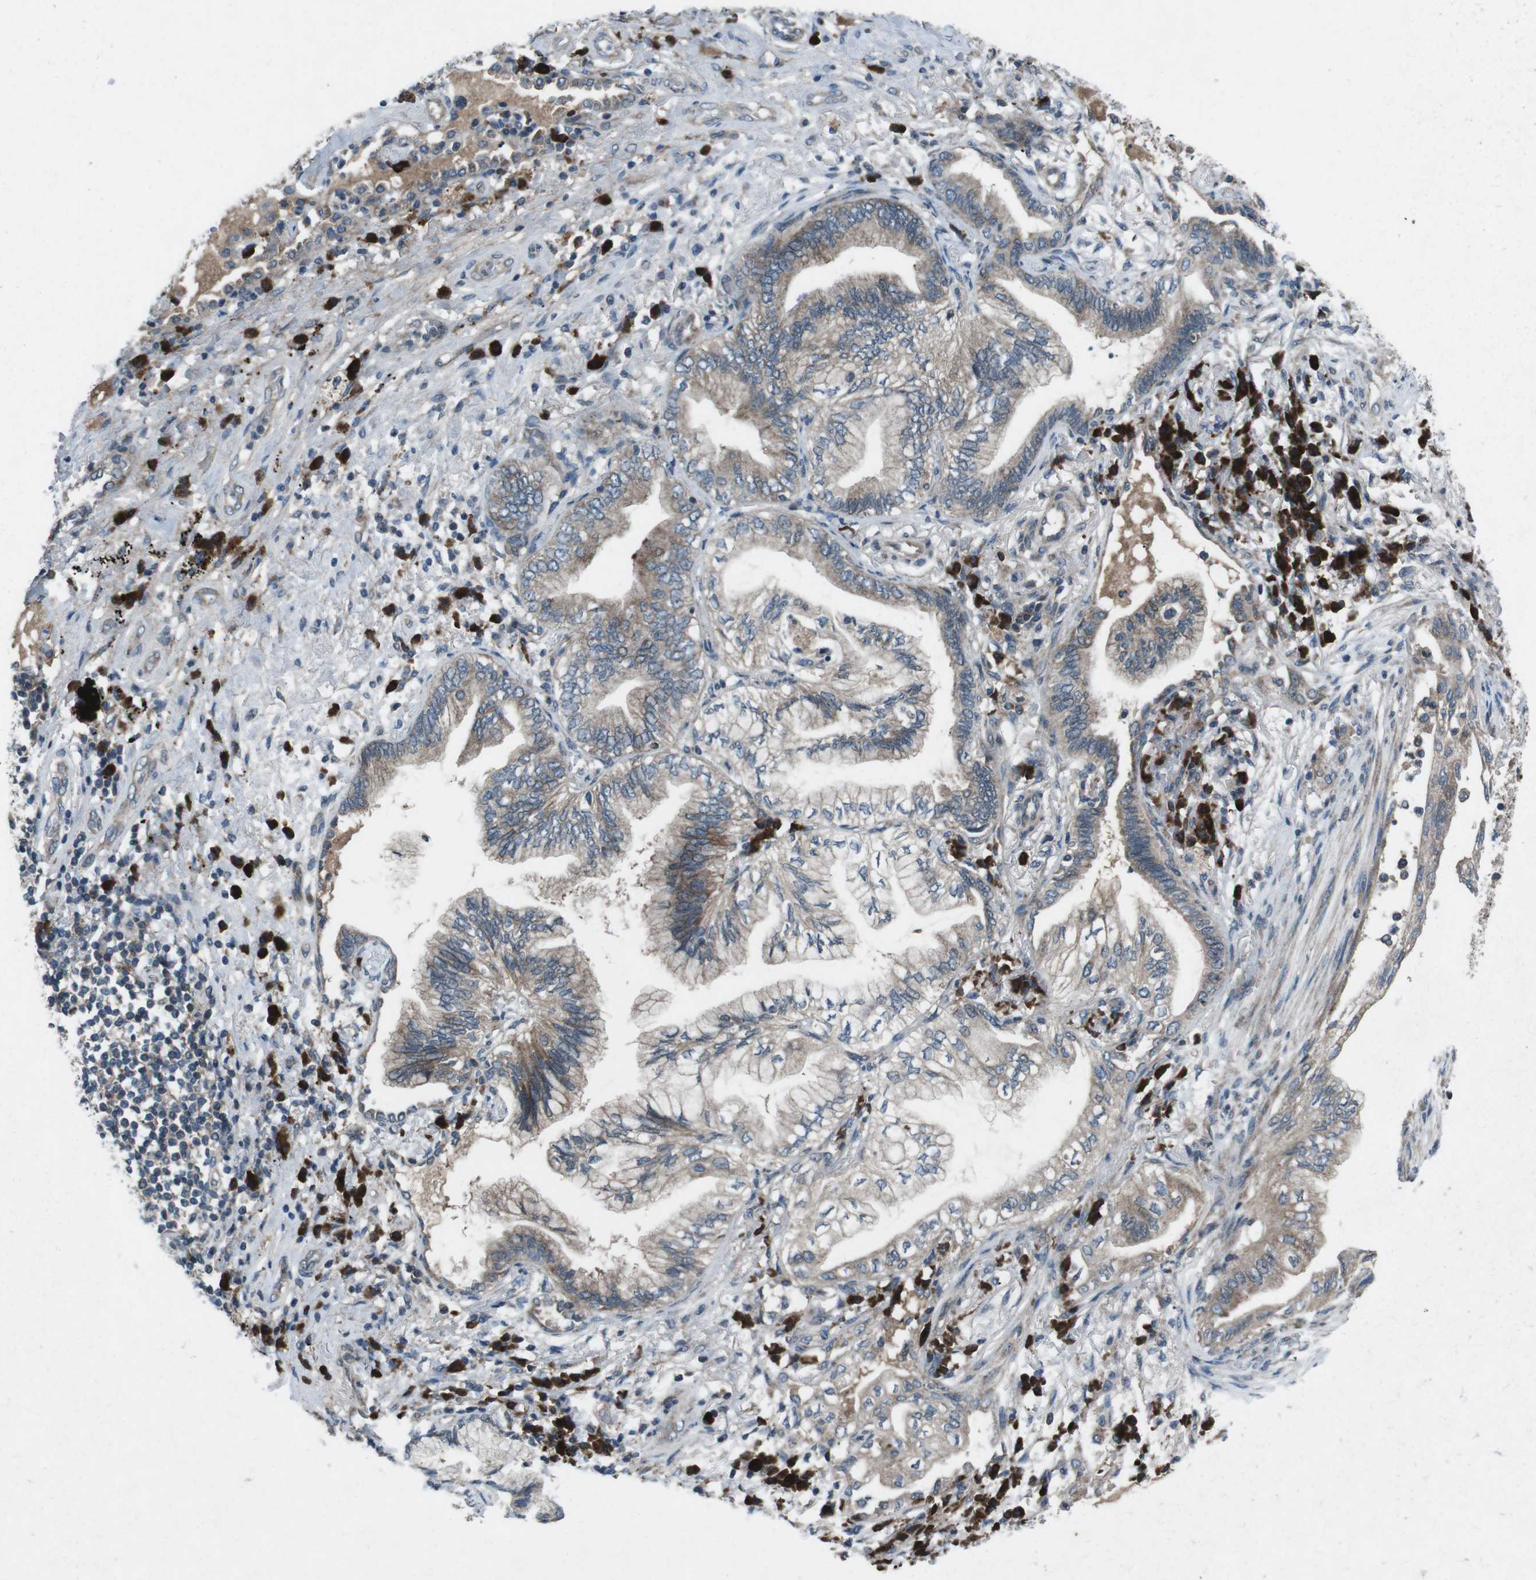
{"staining": {"intensity": "moderate", "quantity": "<25%", "location": "cytoplasmic/membranous"}, "tissue": "lung cancer", "cell_type": "Tumor cells", "image_type": "cancer", "snomed": [{"axis": "morphology", "description": "Normal tissue, NOS"}, {"axis": "morphology", "description": "Adenocarcinoma, NOS"}, {"axis": "topography", "description": "Bronchus"}, {"axis": "topography", "description": "Lung"}], "caption": "Human lung adenocarcinoma stained with a protein marker exhibits moderate staining in tumor cells.", "gene": "CDK16", "patient": {"sex": "female", "age": 70}}